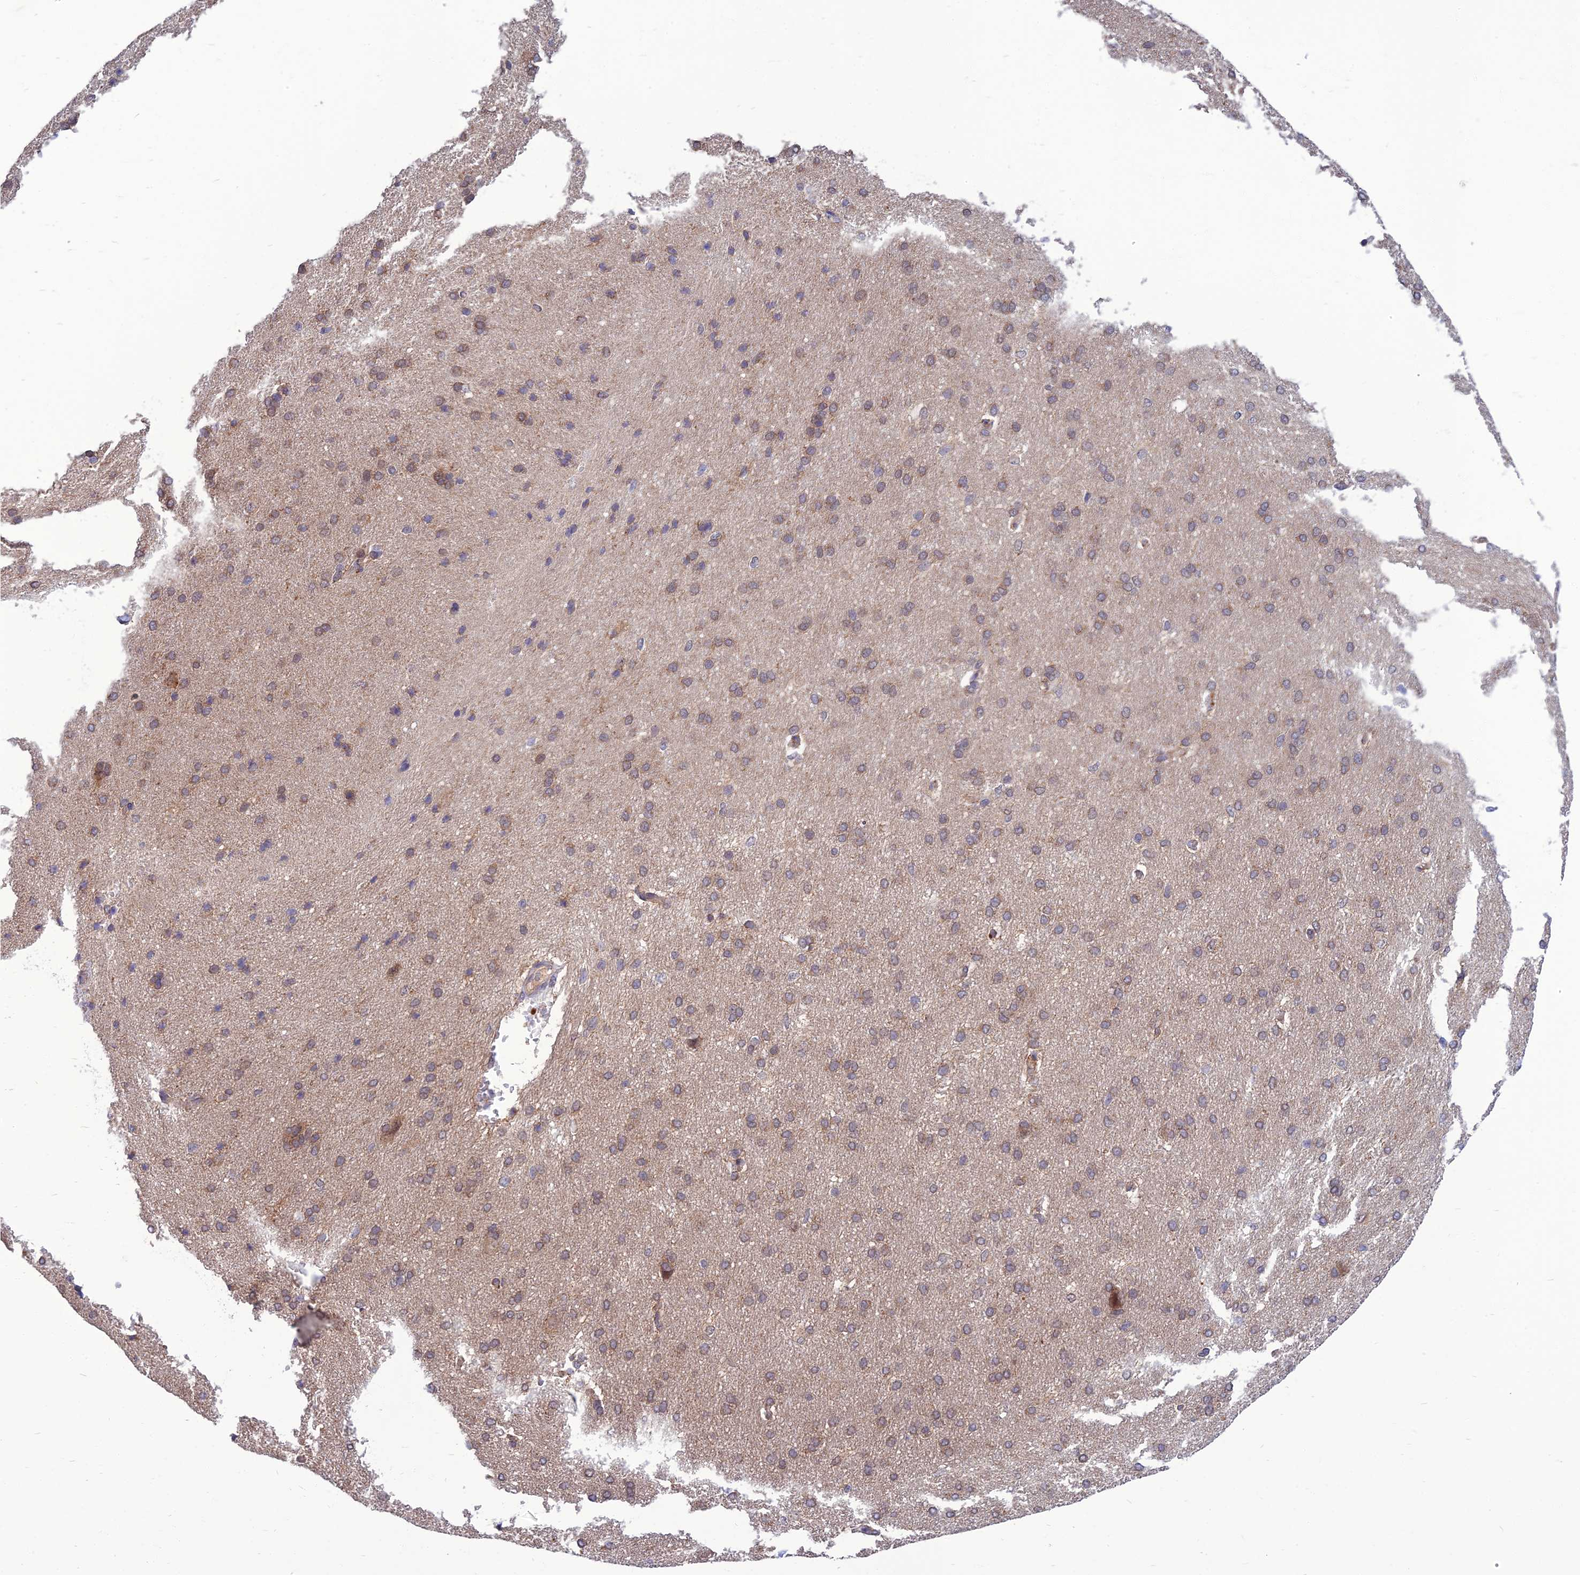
{"staining": {"intensity": "weak", "quantity": "25%-75%", "location": "cytoplasmic/membranous"}, "tissue": "cerebral cortex", "cell_type": "Endothelial cells", "image_type": "normal", "snomed": [{"axis": "morphology", "description": "Normal tissue, NOS"}, {"axis": "topography", "description": "Cerebral cortex"}], "caption": "Immunohistochemistry (IHC) photomicrograph of normal cerebral cortex: human cerebral cortex stained using immunohistochemistry reveals low levels of weak protein expression localized specifically in the cytoplasmic/membranous of endothelial cells, appearing as a cytoplasmic/membranous brown color.", "gene": "GIPC1", "patient": {"sex": "male", "age": 62}}